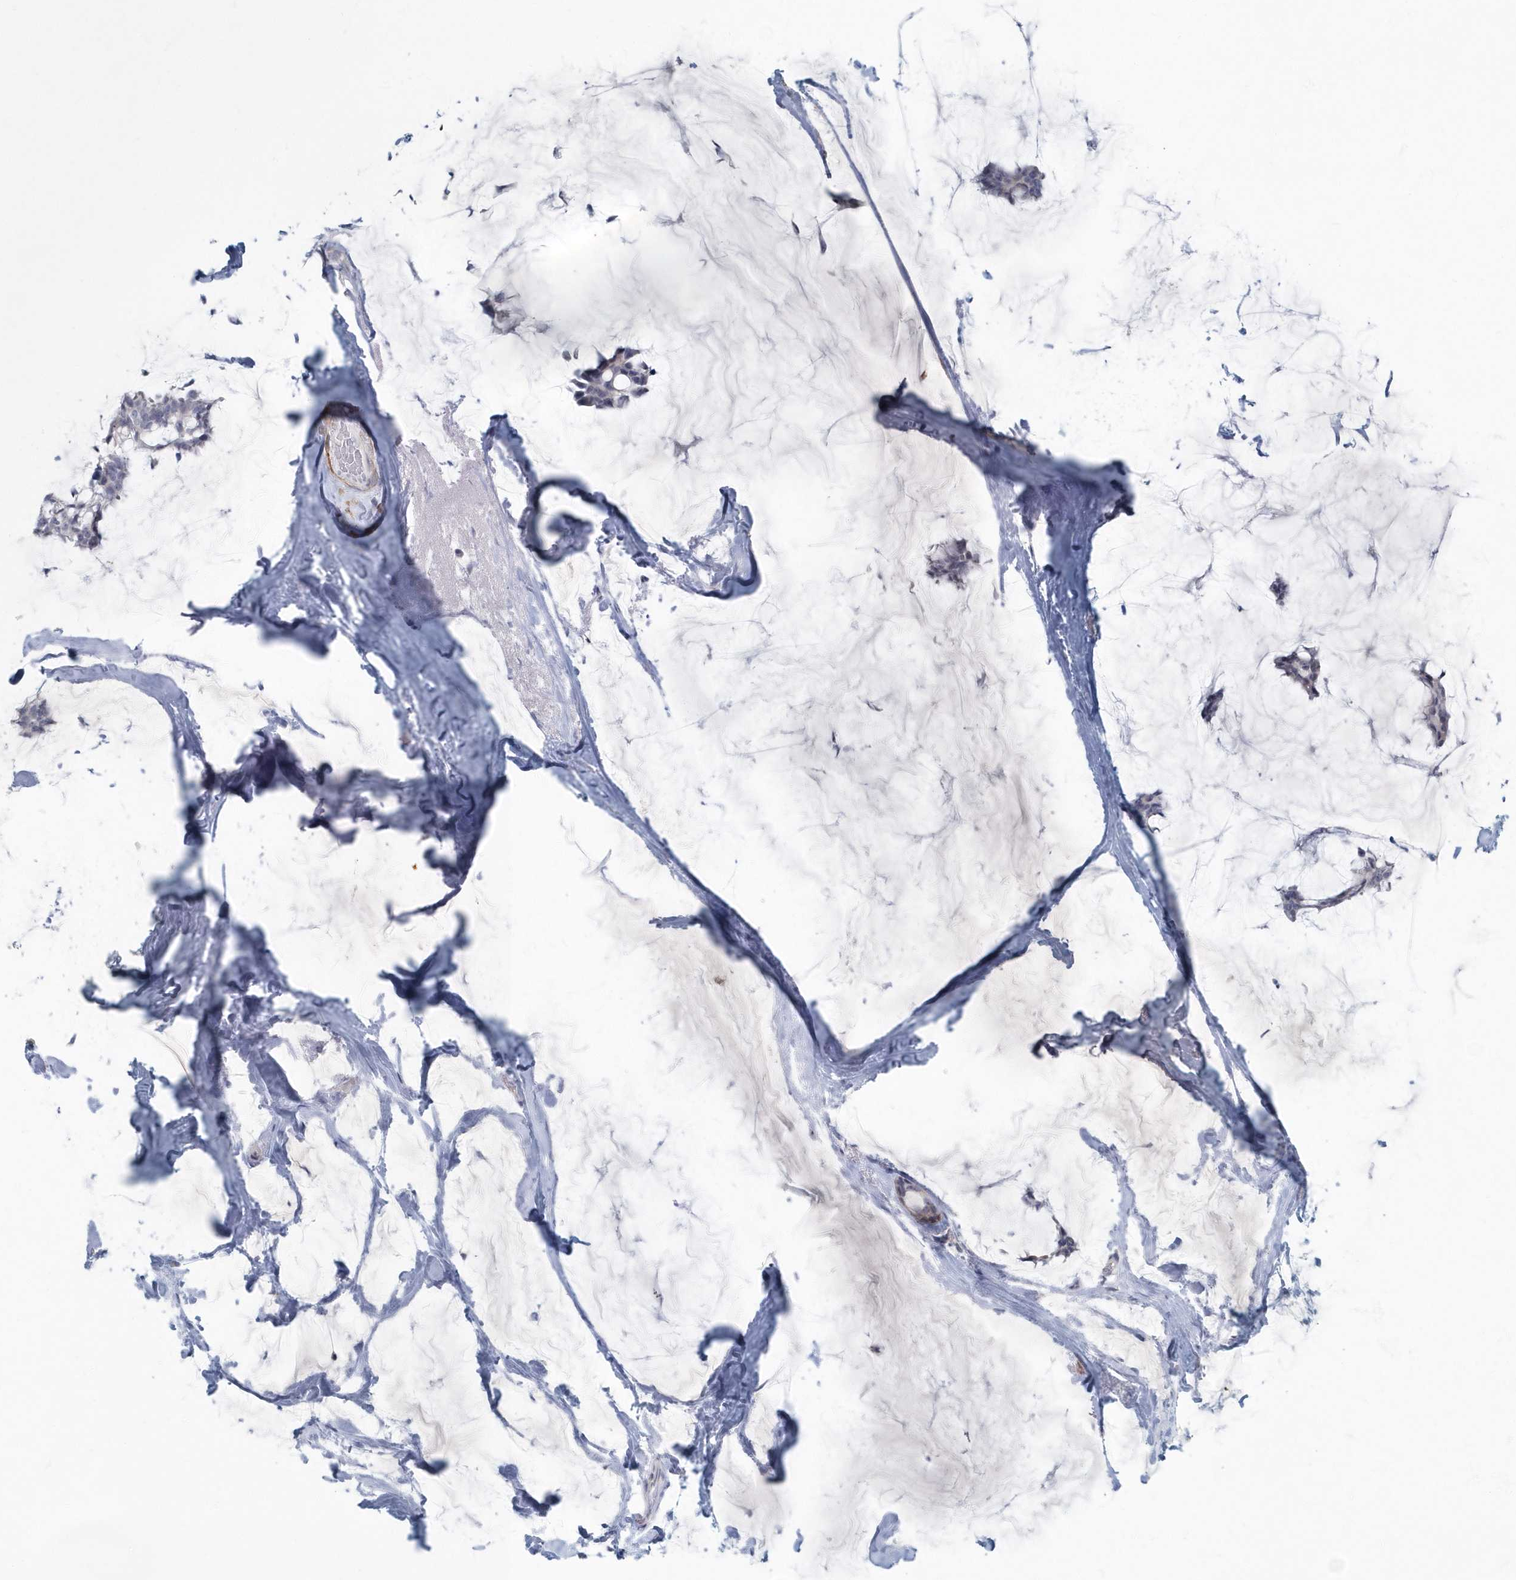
{"staining": {"intensity": "negative", "quantity": "none", "location": "none"}, "tissue": "breast cancer", "cell_type": "Tumor cells", "image_type": "cancer", "snomed": [{"axis": "morphology", "description": "Duct carcinoma"}, {"axis": "topography", "description": "Breast"}], "caption": "High magnification brightfield microscopy of breast cancer (invasive ductal carcinoma) stained with DAB (3,3'-diaminobenzidine) (brown) and counterstained with hematoxylin (blue): tumor cells show no significant expression. (DAB IHC visualized using brightfield microscopy, high magnification).", "gene": "MYOT", "patient": {"sex": "female", "age": 93}}